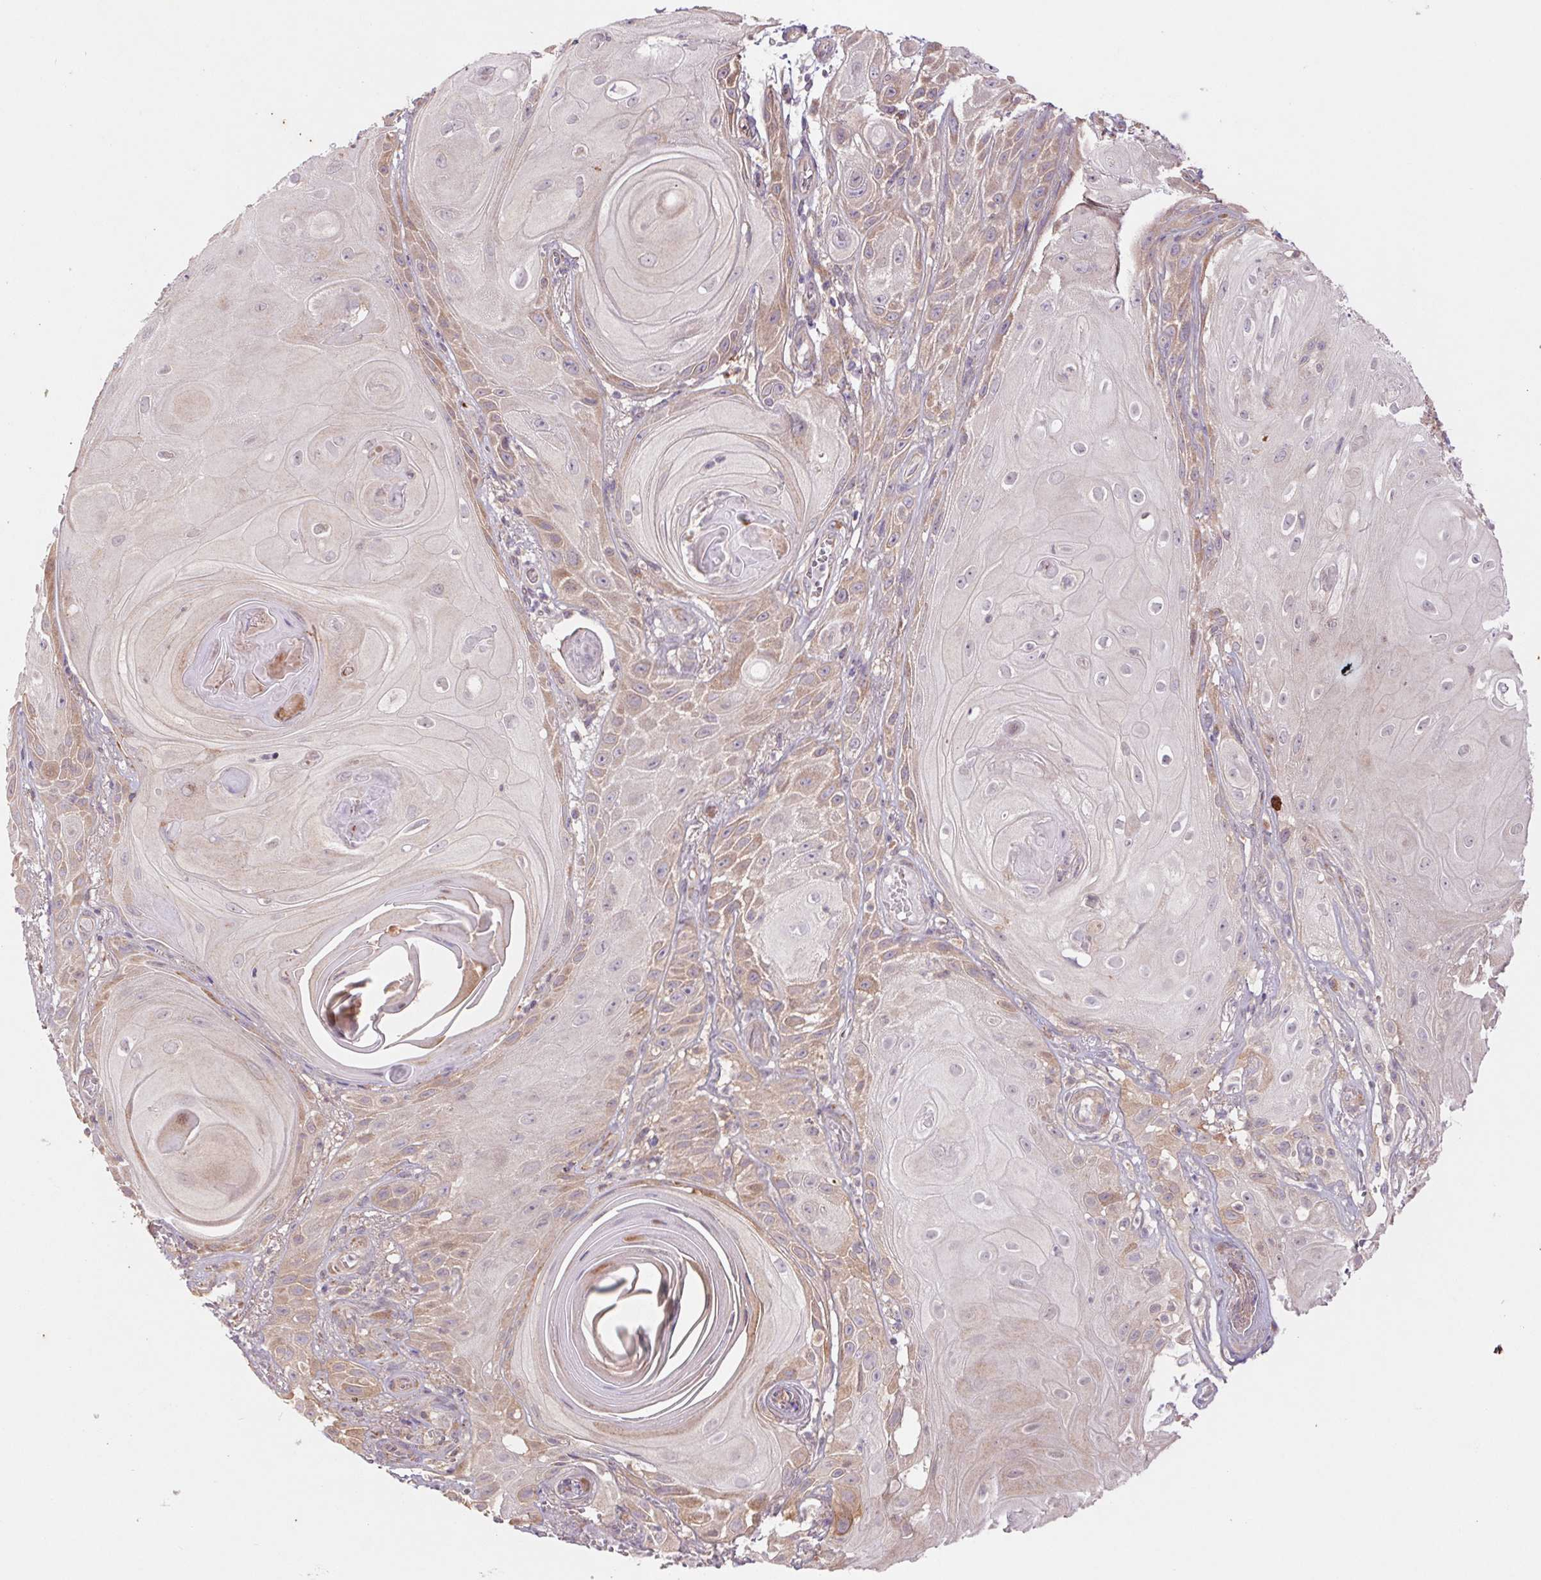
{"staining": {"intensity": "weak", "quantity": "<25%", "location": "cytoplasmic/membranous"}, "tissue": "skin cancer", "cell_type": "Tumor cells", "image_type": "cancer", "snomed": [{"axis": "morphology", "description": "Squamous cell carcinoma, NOS"}, {"axis": "topography", "description": "Skin"}], "caption": "Squamous cell carcinoma (skin) was stained to show a protein in brown. There is no significant positivity in tumor cells.", "gene": "RRM1", "patient": {"sex": "male", "age": 62}}